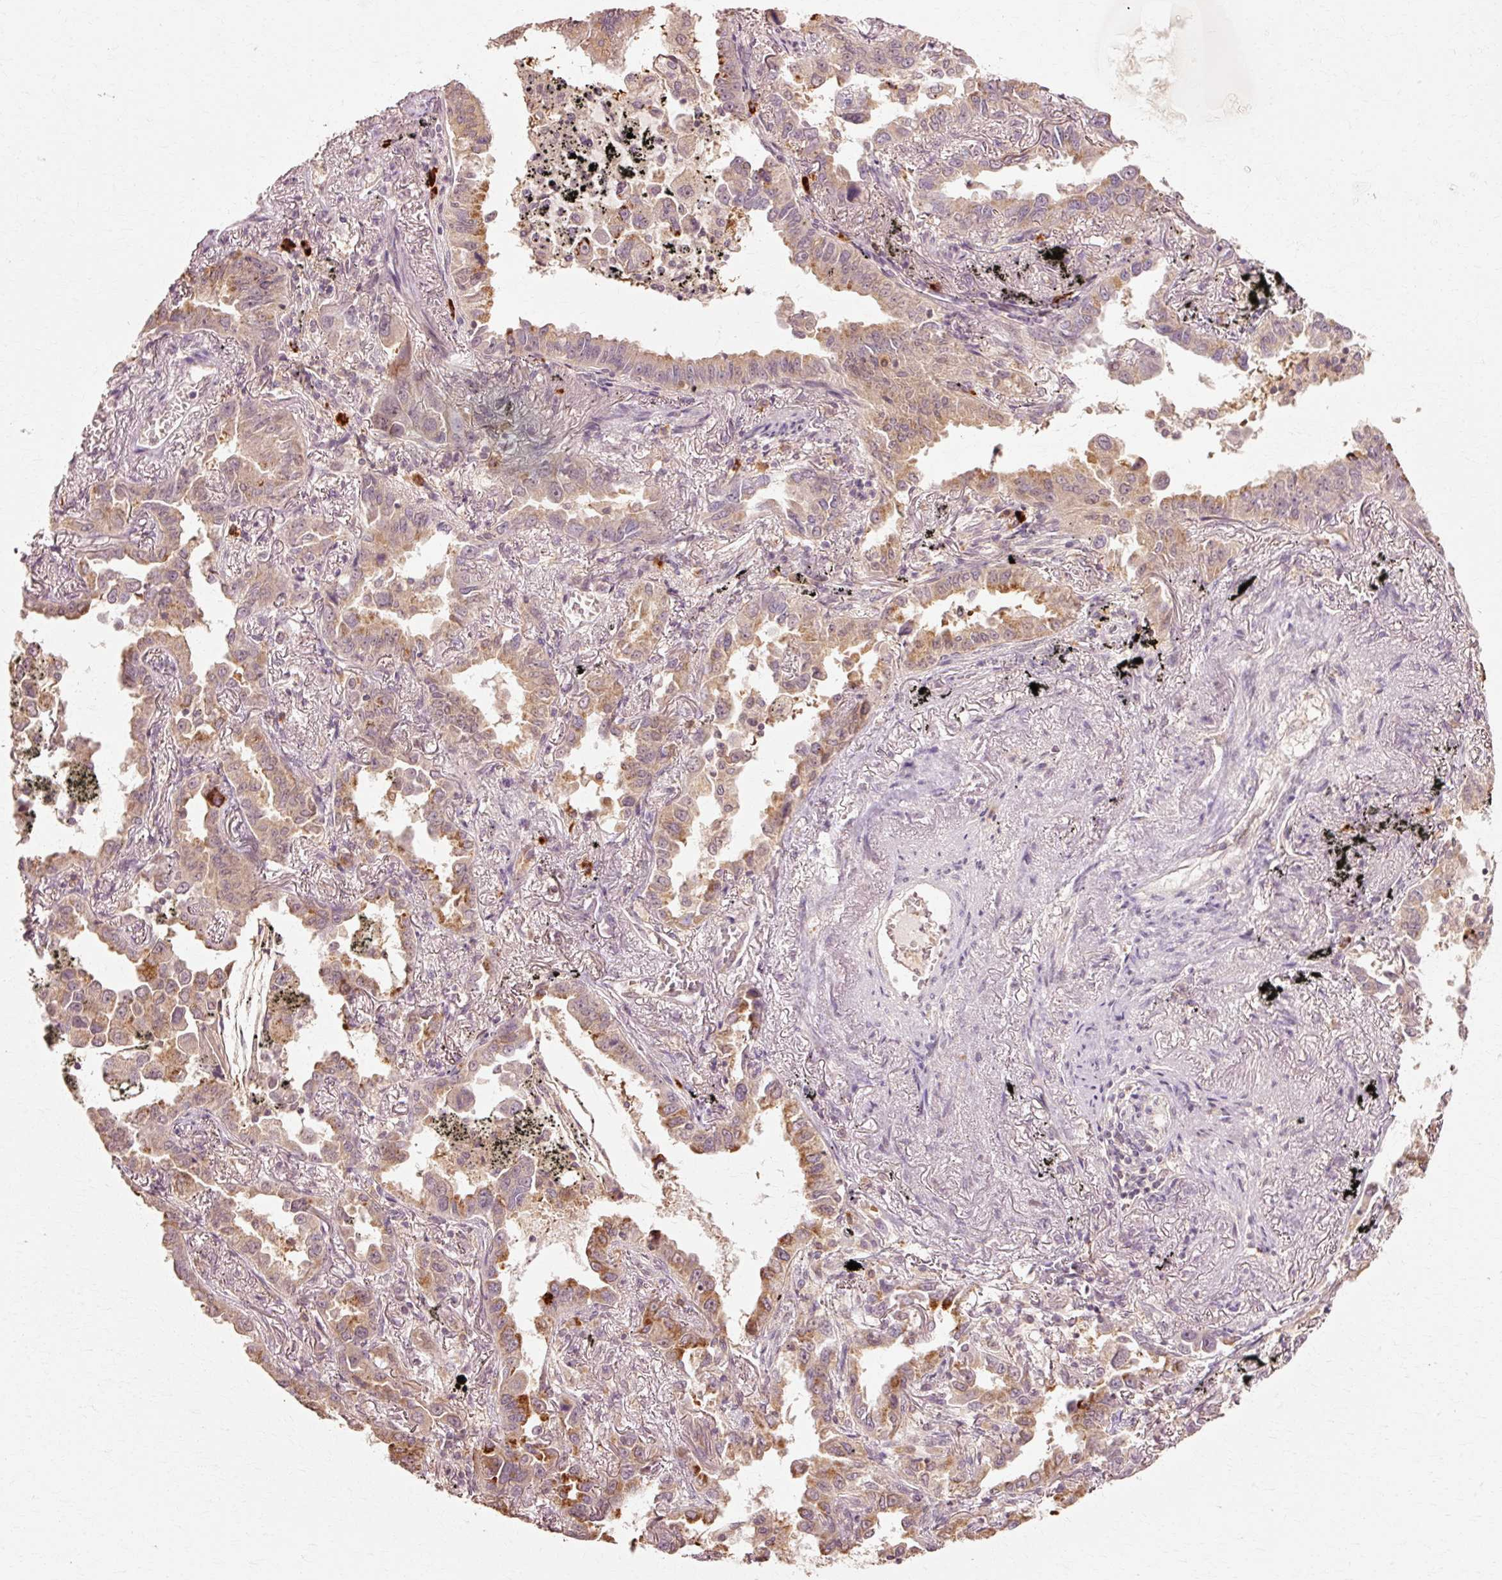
{"staining": {"intensity": "moderate", "quantity": ">75%", "location": "cytoplasmic/membranous"}, "tissue": "lung cancer", "cell_type": "Tumor cells", "image_type": "cancer", "snomed": [{"axis": "morphology", "description": "Adenocarcinoma, NOS"}, {"axis": "topography", "description": "Lung"}], "caption": "Immunohistochemical staining of human lung cancer (adenocarcinoma) displays medium levels of moderate cytoplasmic/membranous positivity in approximately >75% of tumor cells. Immunohistochemistry (ihc) stains the protein of interest in brown and the nuclei are stained blue.", "gene": "RGPD5", "patient": {"sex": "male", "age": 67}}